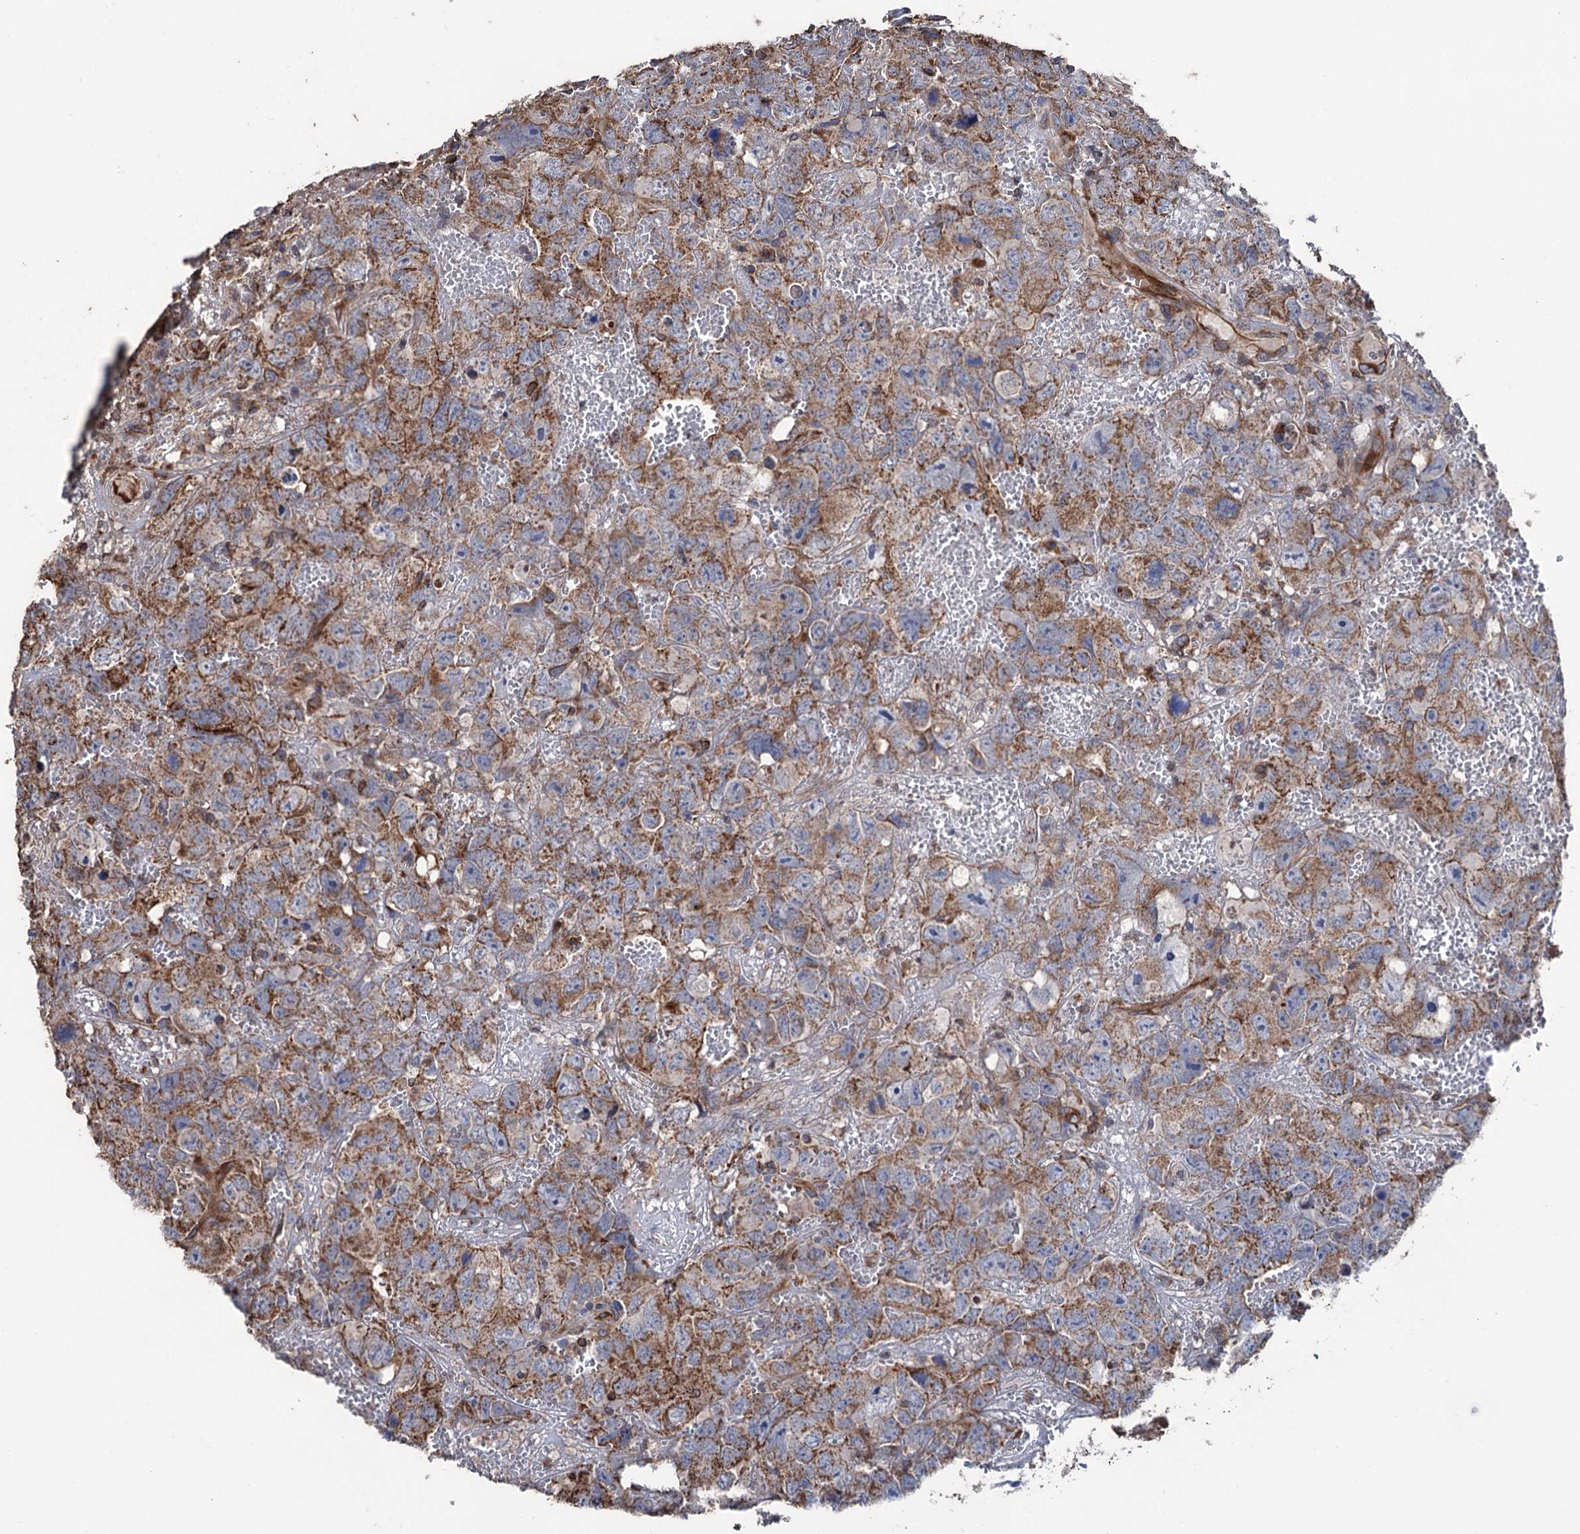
{"staining": {"intensity": "moderate", "quantity": ">75%", "location": "cytoplasmic/membranous"}, "tissue": "testis cancer", "cell_type": "Tumor cells", "image_type": "cancer", "snomed": [{"axis": "morphology", "description": "Carcinoma, Embryonal, NOS"}, {"axis": "topography", "description": "Testis"}], "caption": "Testis embryonal carcinoma stained for a protein shows moderate cytoplasmic/membranous positivity in tumor cells.", "gene": "STING1", "patient": {"sex": "male", "age": 45}}